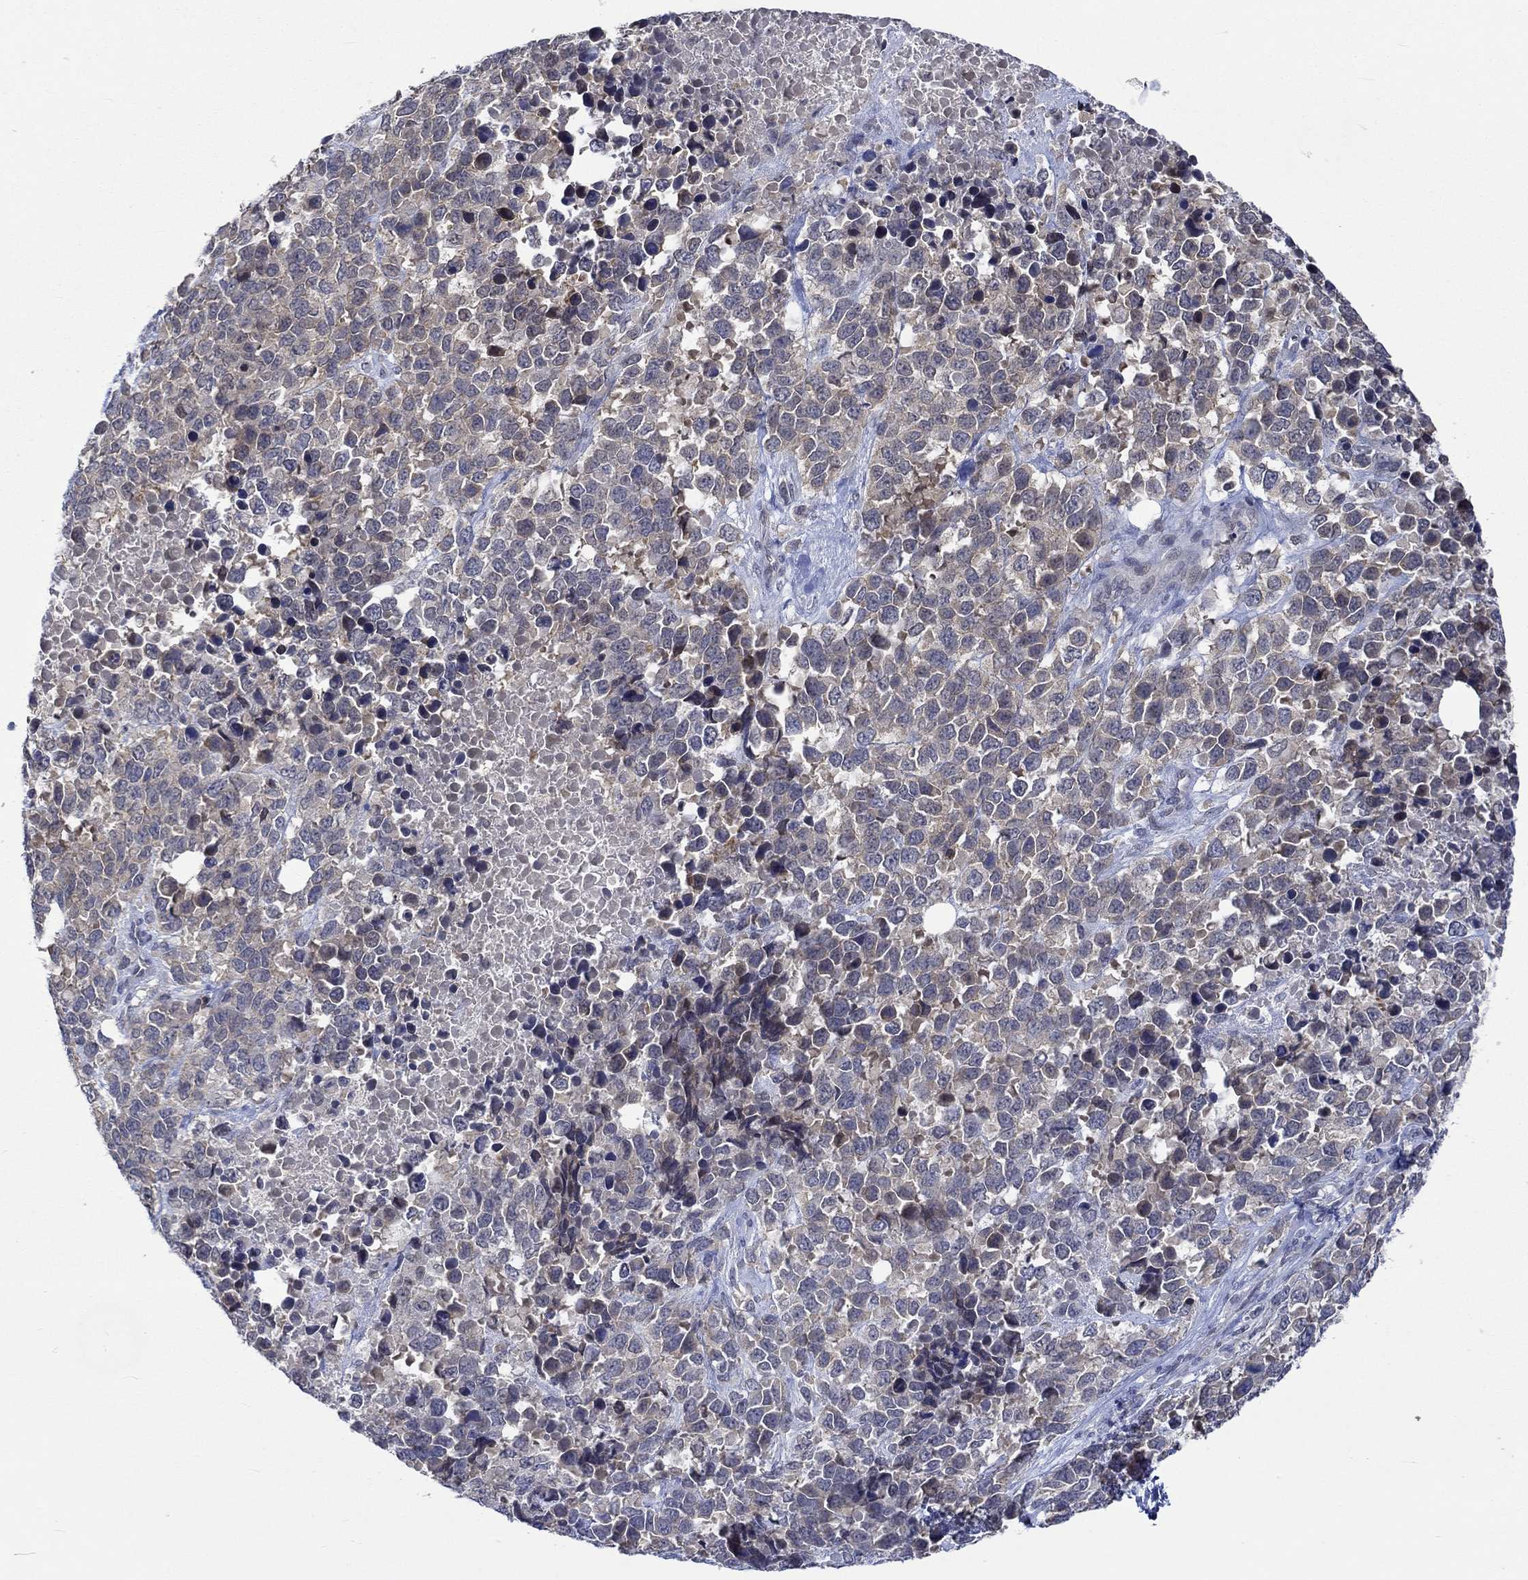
{"staining": {"intensity": "weak", "quantity": "25%-75%", "location": "cytoplasmic/membranous"}, "tissue": "melanoma", "cell_type": "Tumor cells", "image_type": "cancer", "snomed": [{"axis": "morphology", "description": "Malignant melanoma, Metastatic site"}, {"axis": "topography", "description": "Skin"}], "caption": "The image demonstrates immunohistochemical staining of melanoma. There is weak cytoplasmic/membranous staining is seen in approximately 25%-75% of tumor cells.", "gene": "WASF1", "patient": {"sex": "male", "age": 84}}